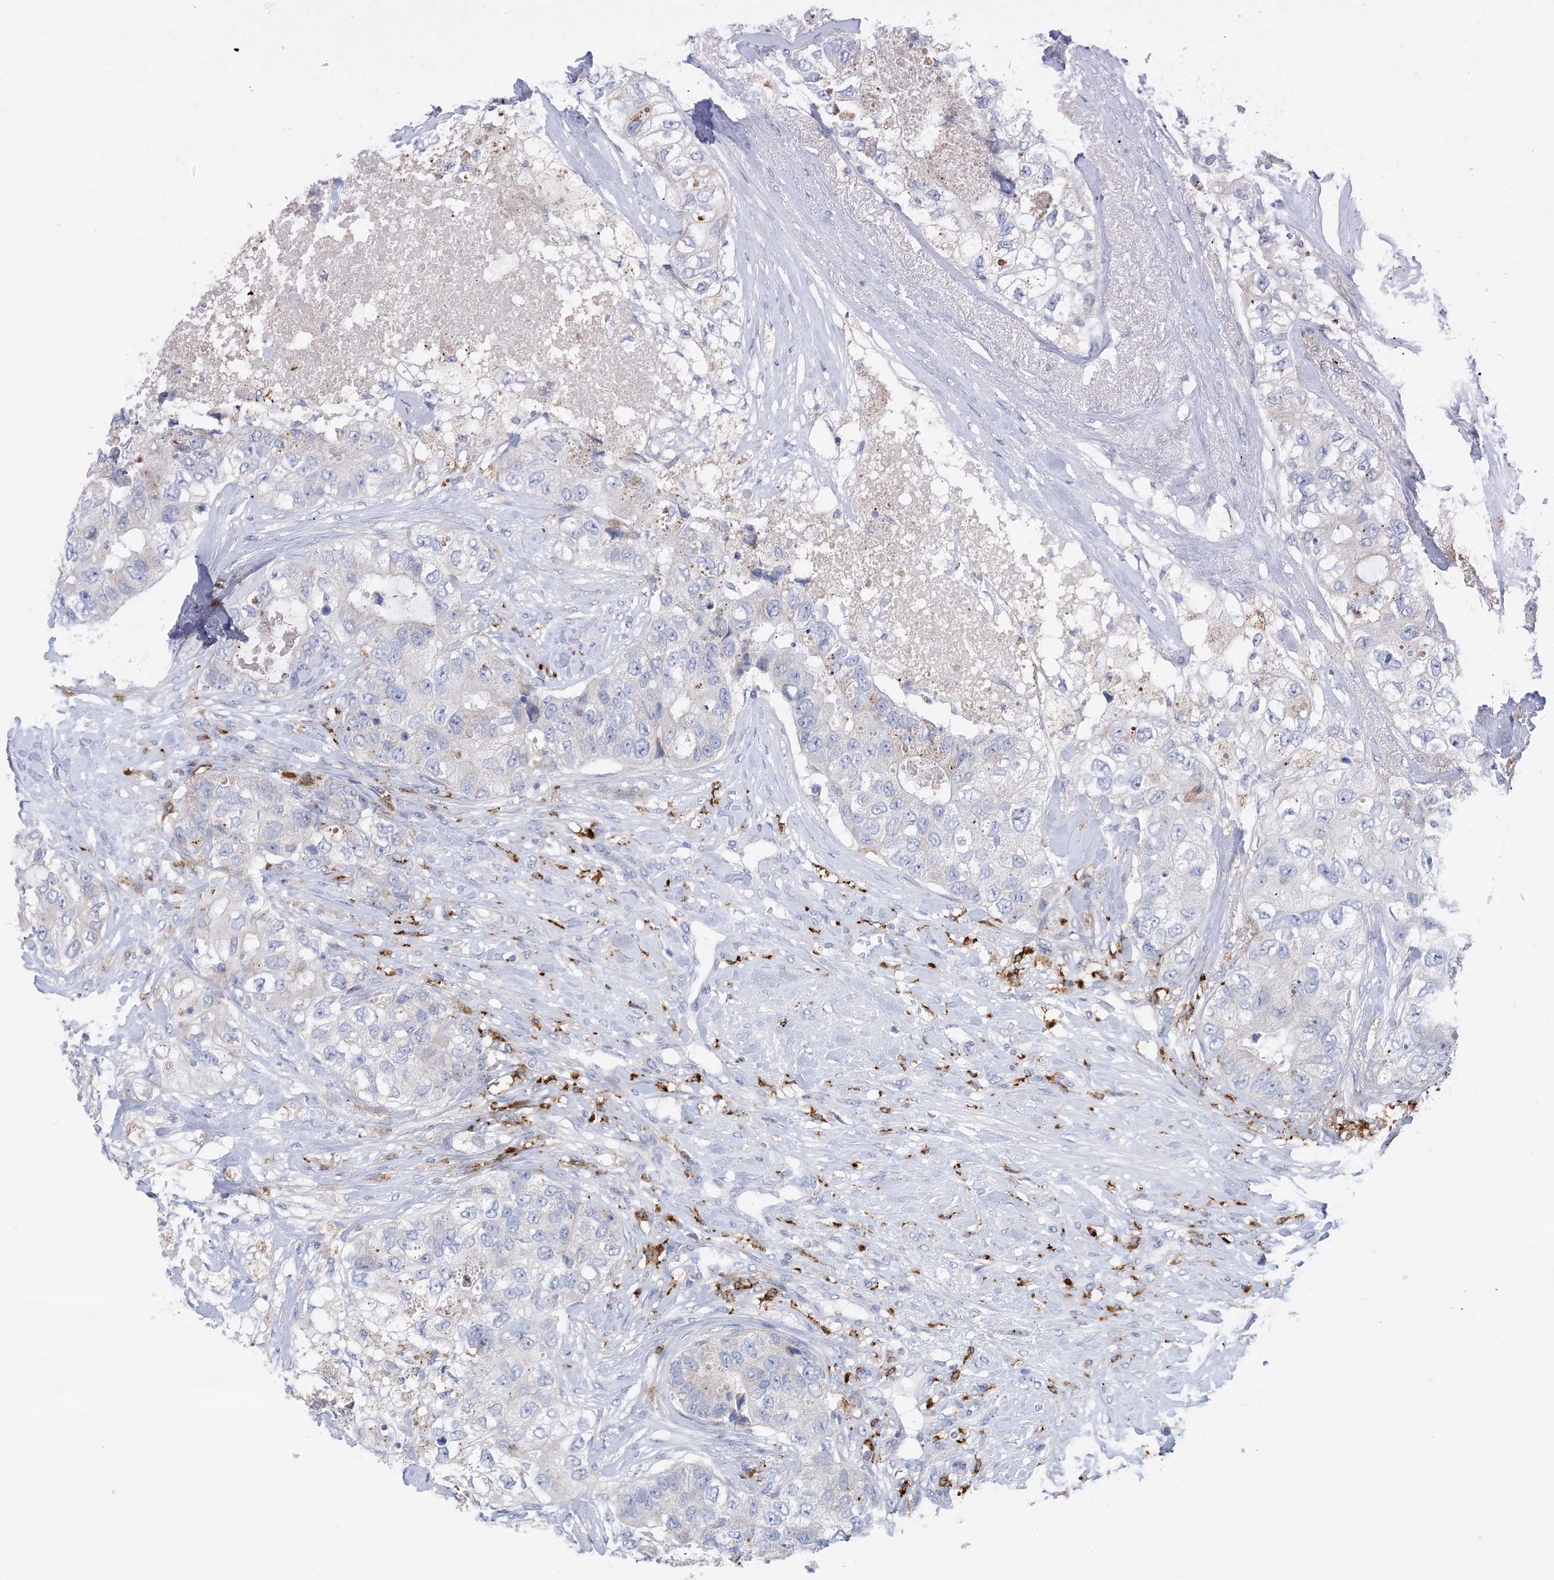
{"staining": {"intensity": "negative", "quantity": "none", "location": "none"}, "tissue": "breast cancer", "cell_type": "Tumor cells", "image_type": "cancer", "snomed": [{"axis": "morphology", "description": "Duct carcinoma"}, {"axis": "topography", "description": "Breast"}], "caption": "Tumor cells are negative for brown protein staining in breast cancer.", "gene": "DPH3", "patient": {"sex": "female", "age": 62}}